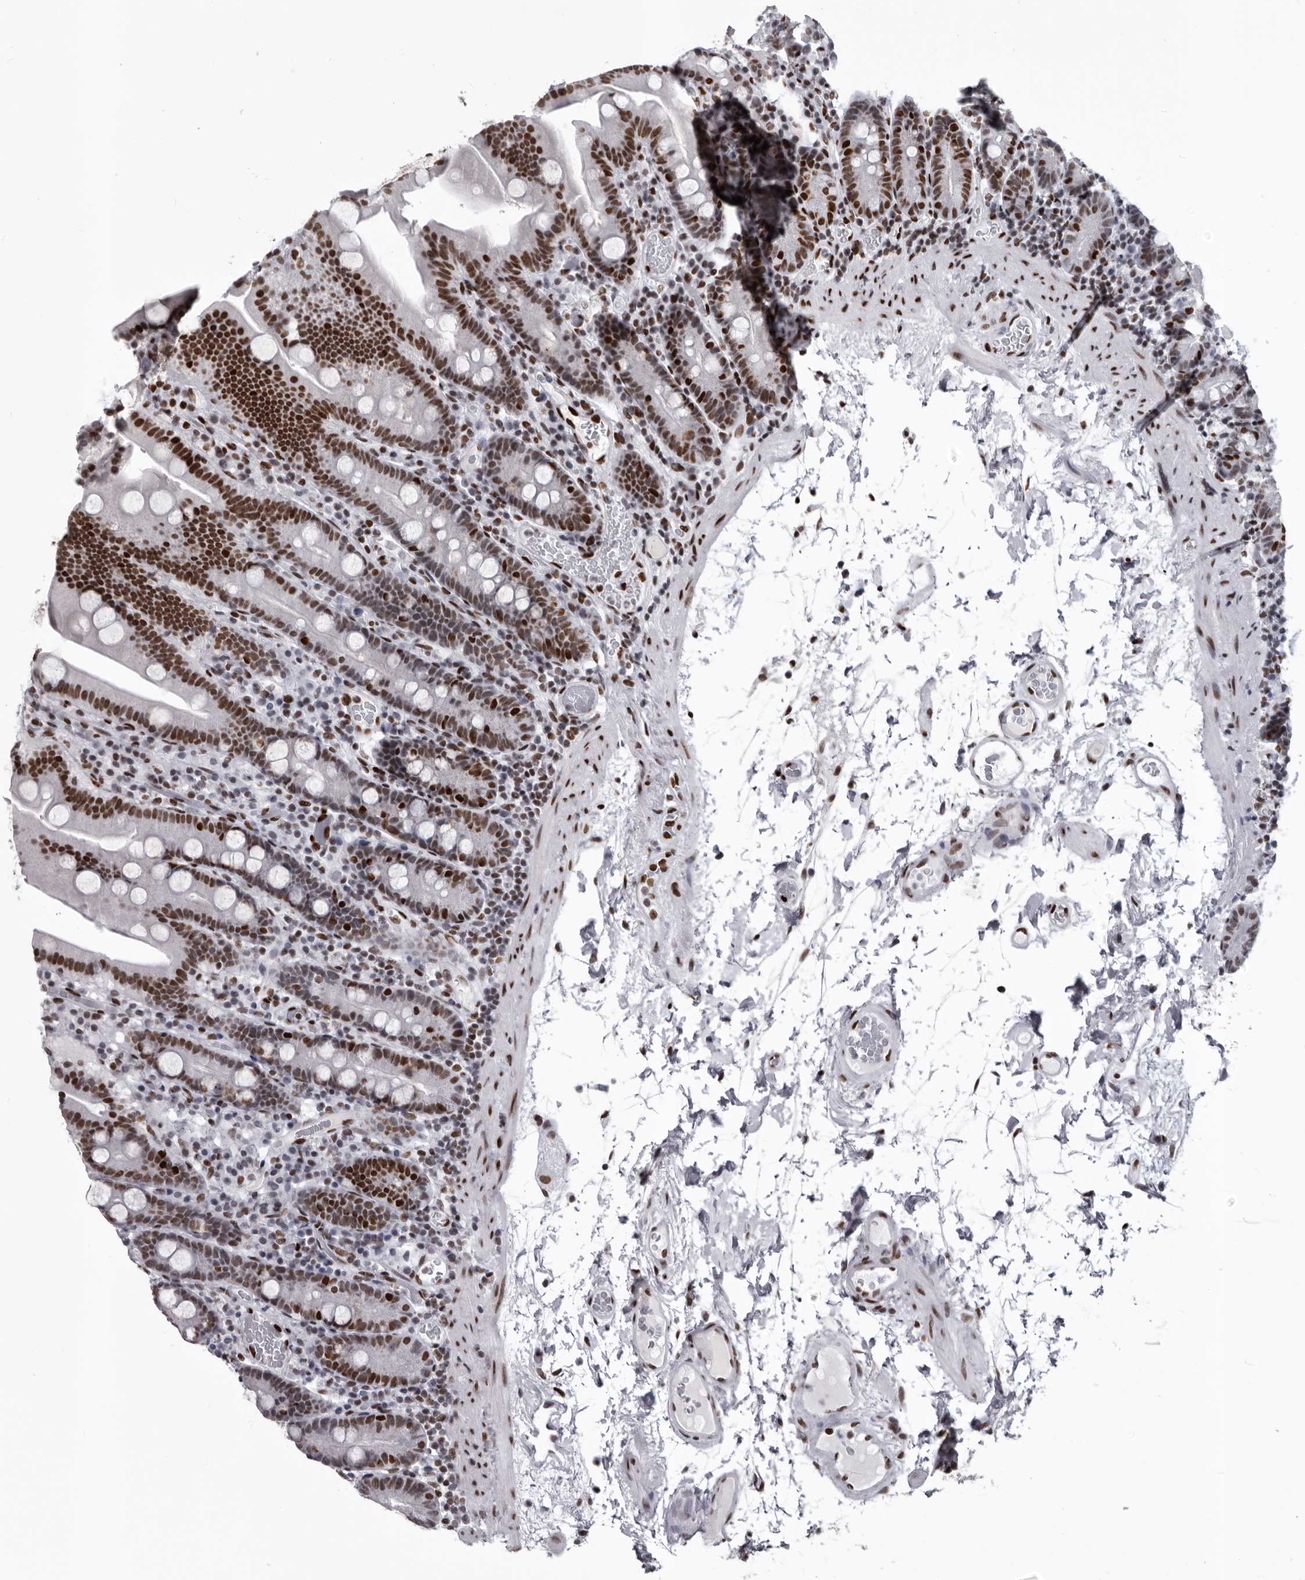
{"staining": {"intensity": "strong", "quantity": "25%-75%", "location": "nuclear"}, "tissue": "duodenum", "cell_type": "Glandular cells", "image_type": "normal", "snomed": [{"axis": "morphology", "description": "Normal tissue, NOS"}, {"axis": "topography", "description": "Duodenum"}], "caption": "Immunohistochemistry (IHC) (DAB (3,3'-diaminobenzidine)) staining of unremarkable human duodenum shows strong nuclear protein staining in about 25%-75% of glandular cells. Immunohistochemistry (IHC) stains the protein of interest in brown and the nuclei are stained blue.", "gene": "NUMA1", "patient": {"sex": "male", "age": 55}}